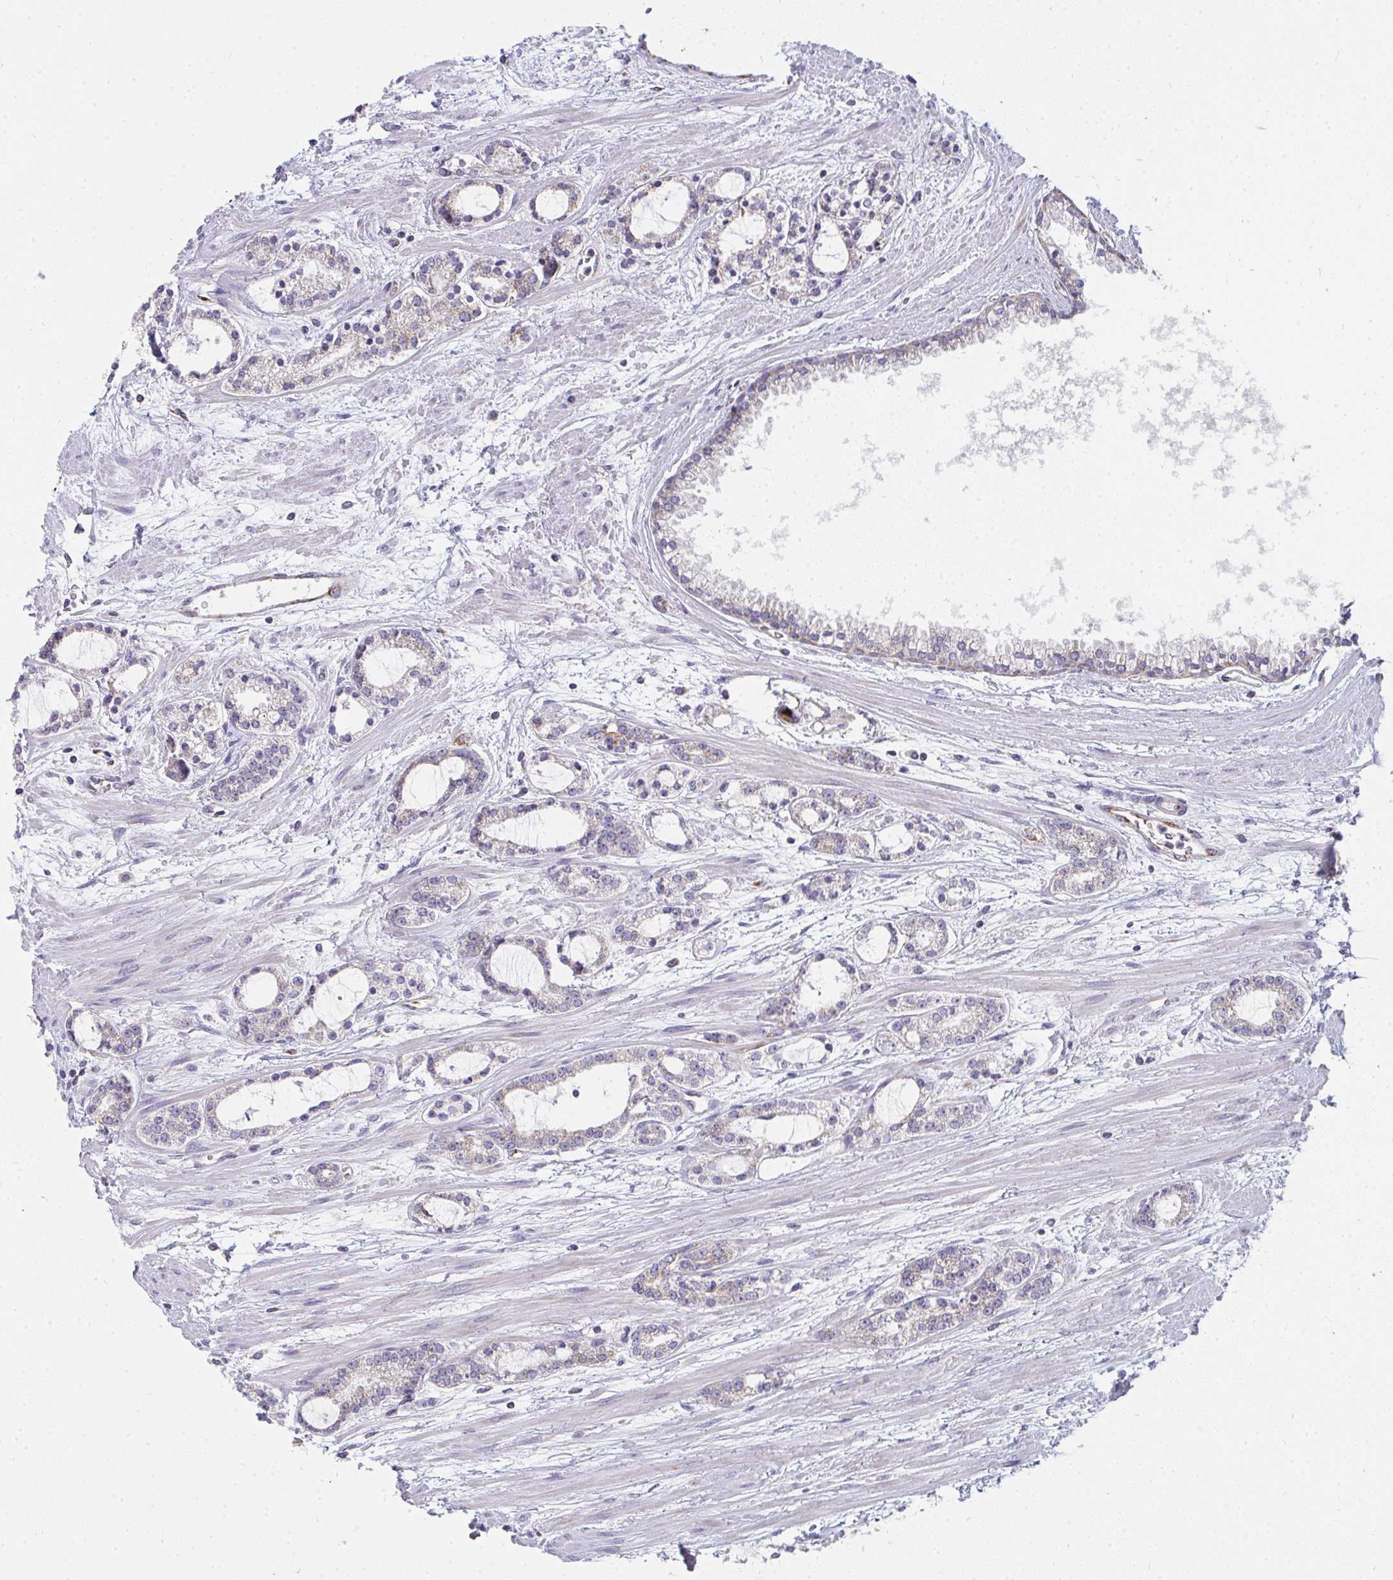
{"staining": {"intensity": "negative", "quantity": "none", "location": "none"}, "tissue": "prostate cancer", "cell_type": "Tumor cells", "image_type": "cancer", "snomed": [{"axis": "morphology", "description": "Adenocarcinoma, Medium grade"}, {"axis": "topography", "description": "Prostate"}], "caption": "Tumor cells show no significant protein positivity in prostate adenocarcinoma (medium-grade).", "gene": "FAHD1", "patient": {"sex": "male", "age": 57}}